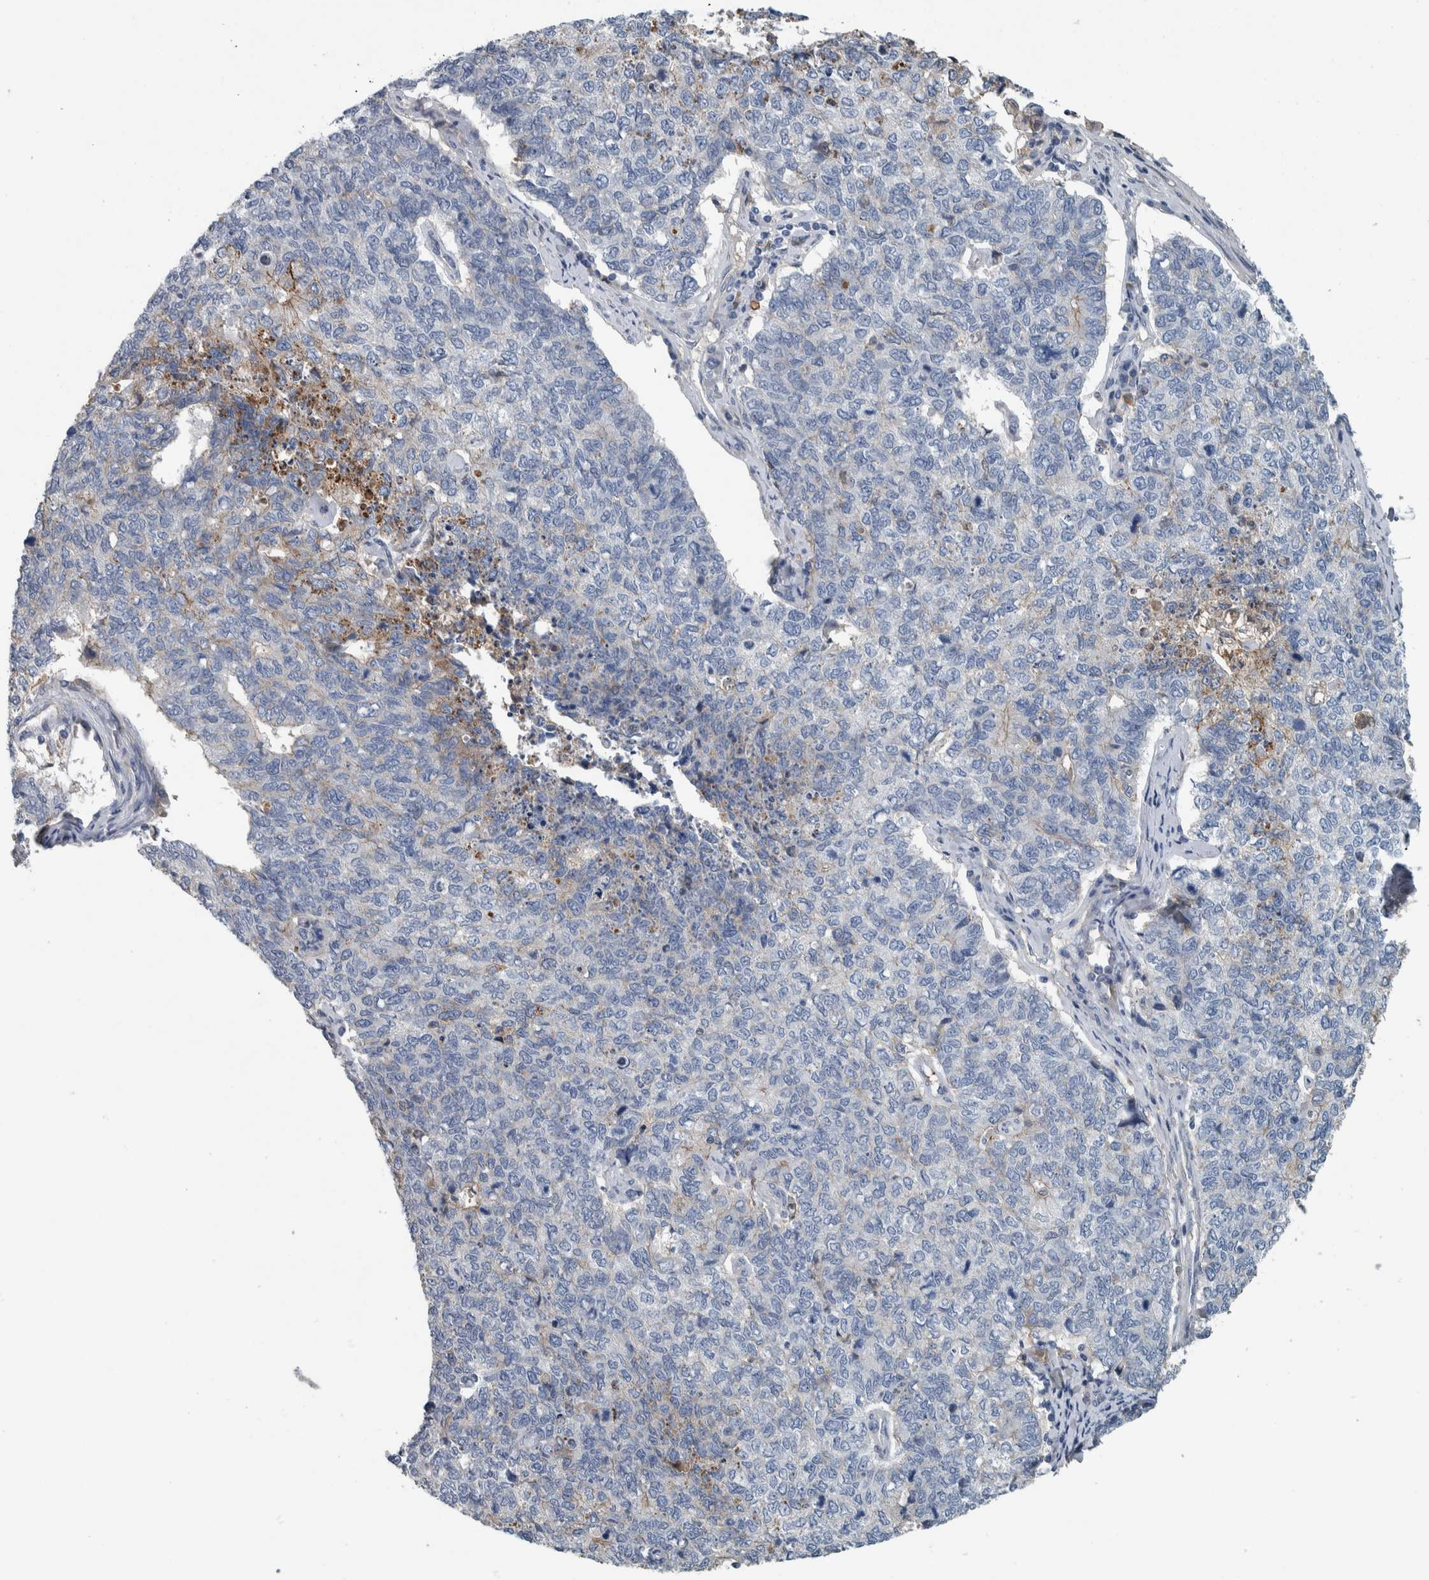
{"staining": {"intensity": "negative", "quantity": "none", "location": "none"}, "tissue": "cervical cancer", "cell_type": "Tumor cells", "image_type": "cancer", "snomed": [{"axis": "morphology", "description": "Squamous cell carcinoma, NOS"}, {"axis": "topography", "description": "Cervix"}], "caption": "DAB (3,3'-diaminobenzidine) immunohistochemical staining of cervical cancer exhibits no significant staining in tumor cells.", "gene": "SERPINC1", "patient": {"sex": "female", "age": 63}}